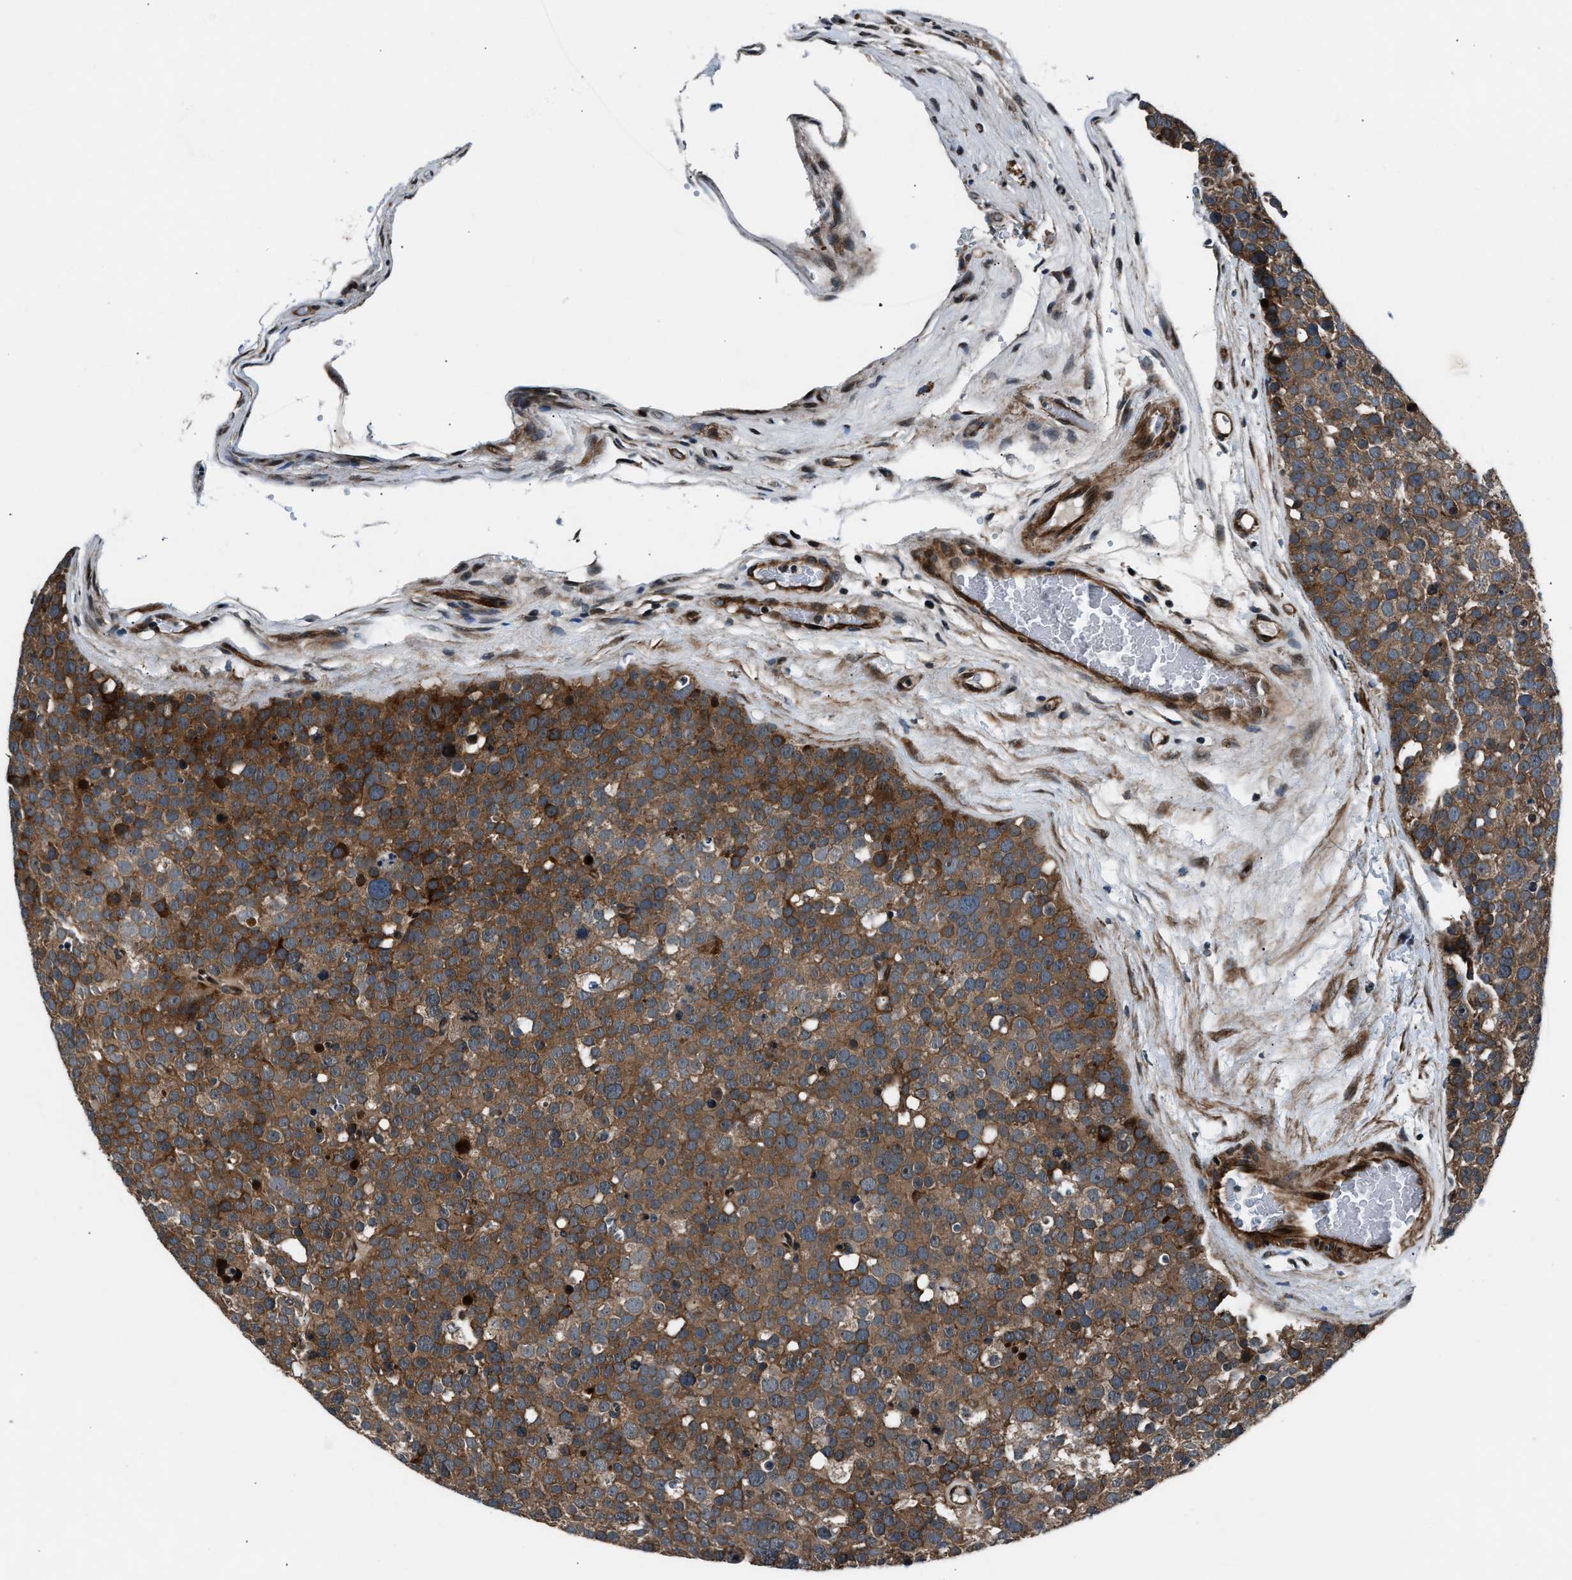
{"staining": {"intensity": "strong", "quantity": ">75%", "location": "cytoplasmic/membranous"}, "tissue": "testis cancer", "cell_type": "Tumor cells", "image_type": "cancer", "snomed": [{"axis": "morphology", "description": "Seminoma, NOS"}, {"axis": "topography", "description": "Testis"}], "caption": "Immunohistochemistry (IHC) of testis seminoma displays high levels of strong cytoplasmic/membranous positivity in approximately >75% of tumor cells. The protein is stained brown, and the nuclei are stained in blue (DAB (3,3'-diaminobenzidine) IHC with brightfield microscopy, high magnification).", "gene": "DYNC2I1", "patient": {"sex": "male", "age": 71}}